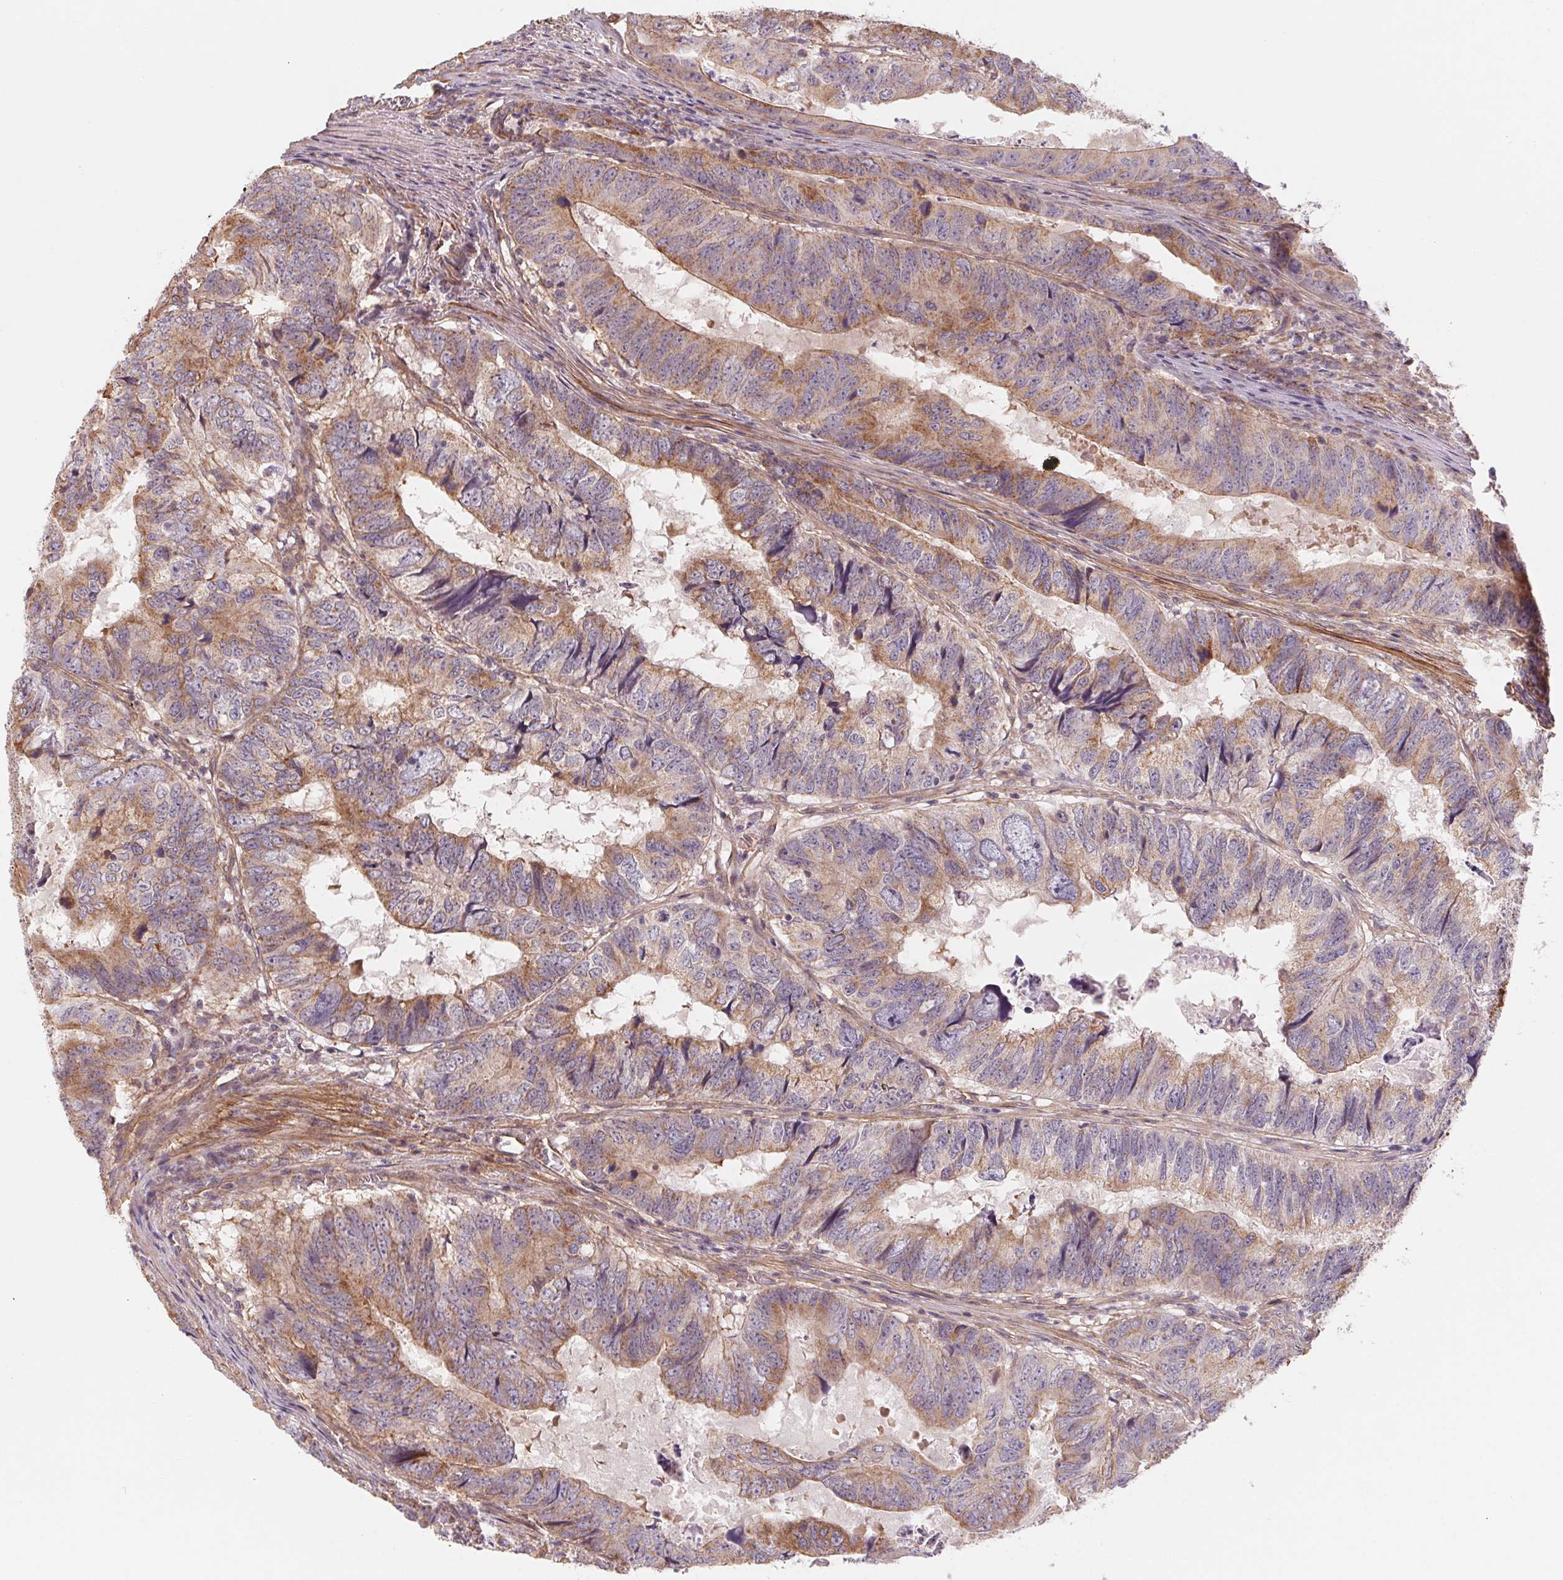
{"staining": {"intensity": "moderate", "quantity": "25%-75%", "location": "cytoplasmic/membranous"}, "tissue": "colorectal cancer", "cell_type": "Tumor cells", "image_type": "cancer", "snomed": [{"axis": "morphology", "description": "Adenocarcinoma, NOS"}, {"axis": "topography", "description": "Colon"}], "caption": "DAB immunohistochemical staining of human colorectal adenocarcinoma exhibits moderate cytoplasmic/membranous protein expression in approximately 25%-75% of tumor cells. The staining was performed using DAB (3,3'-diaminobenzidine), with brown indicating positive protein expression. Nuclei are stained blue with hematoxylin.", "gene": "CCDC112", "patient": {"sex": "male", "age": 79}}